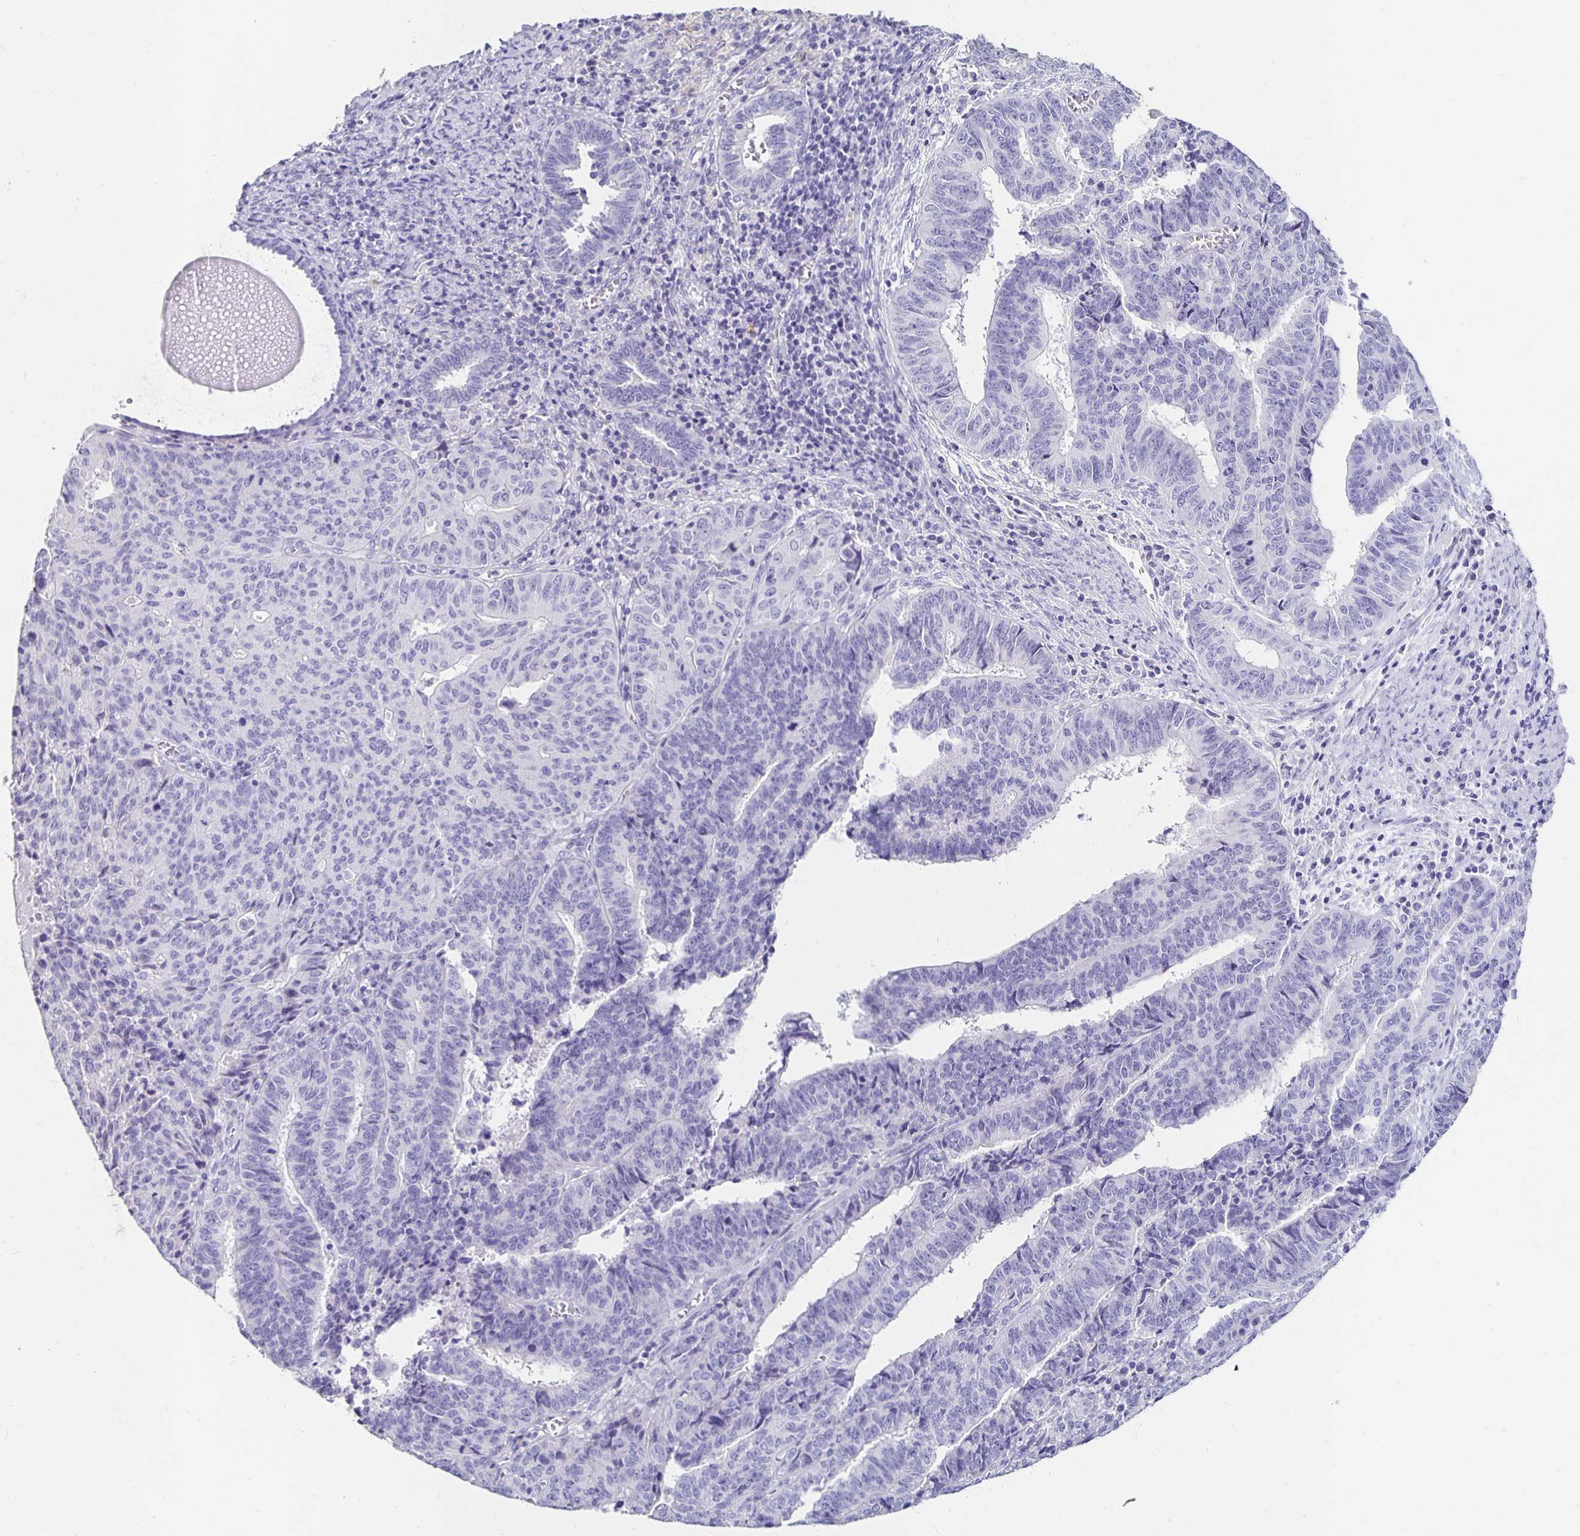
{"staining": {"intensity": "negative", "quantity": "none", "location": "none"}, "tissue": "endometrial cancer", "cell_type": "Tumor cells", "image_type": "cancer", "snomed": [{"axis": "morphology", "description": "Adenocarcinoma, NOS"}, {"axis": "topography", "description": "Endometrium"}], "caption": "An image of endometrial cancer stained for a protein reveals no brown staining in tumor cells.", "gene": "DYNLT4", "patient": {"sex": "female", "age": 65}}